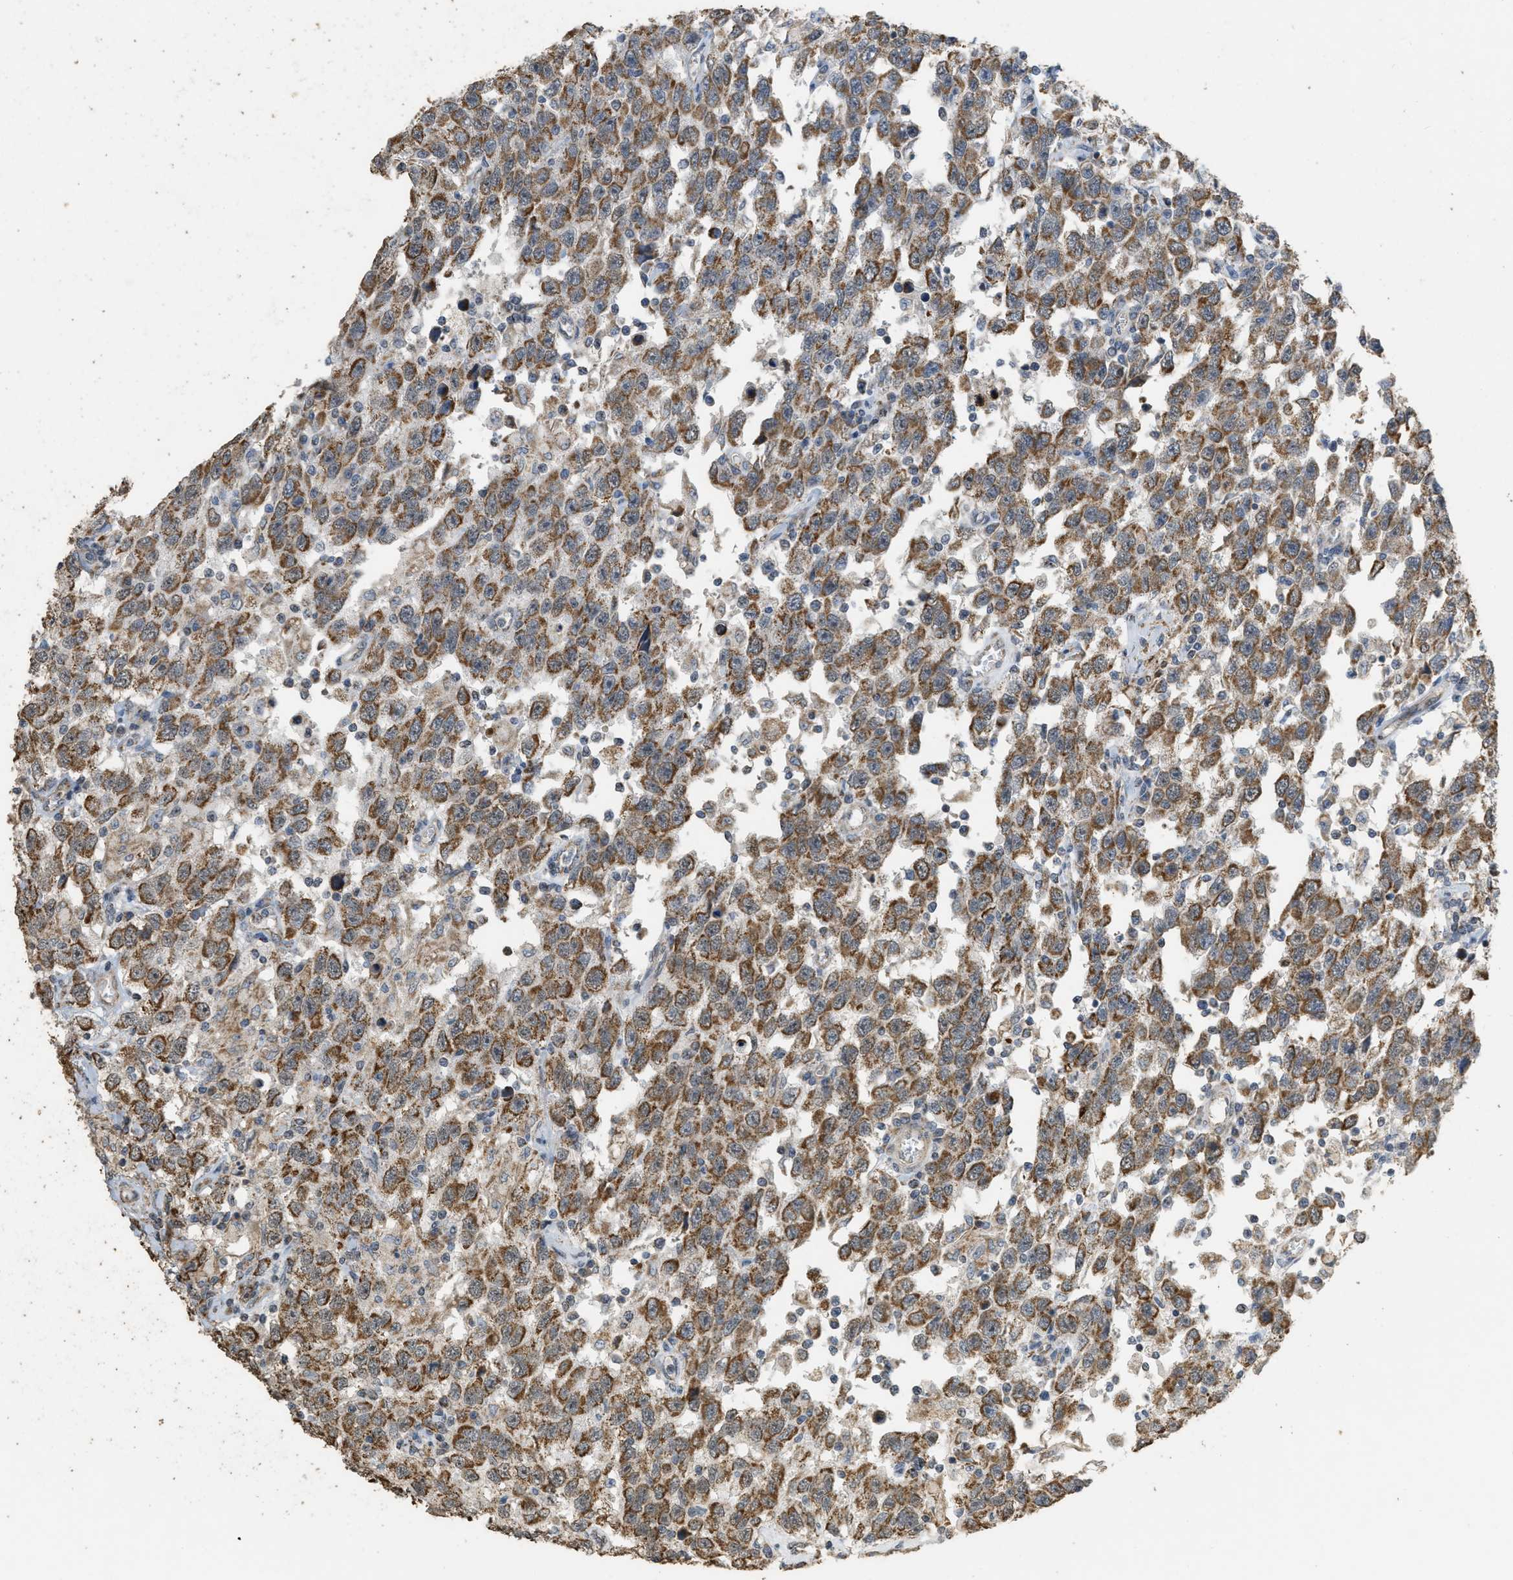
{"staining": {"intensity": "moderate", "quantity": ">75%", "location": "cytoplasmic/membranous"}, "tissue": "testis cancer", "cell_type": "Tumor cells", "image_type": "cancer", "snomed": [{"axis": "morphology", "description": "Seminoma, NOS"}, {"axis": "topography", "description": "Testis"}], "caption": "Protein staining reveals moderate cytoplasmic/membranous staining in approximately >75% of tumor cells in testis cancer.", "gene": "KCNA4", "patient": {"sex": "male", "age": 41}}